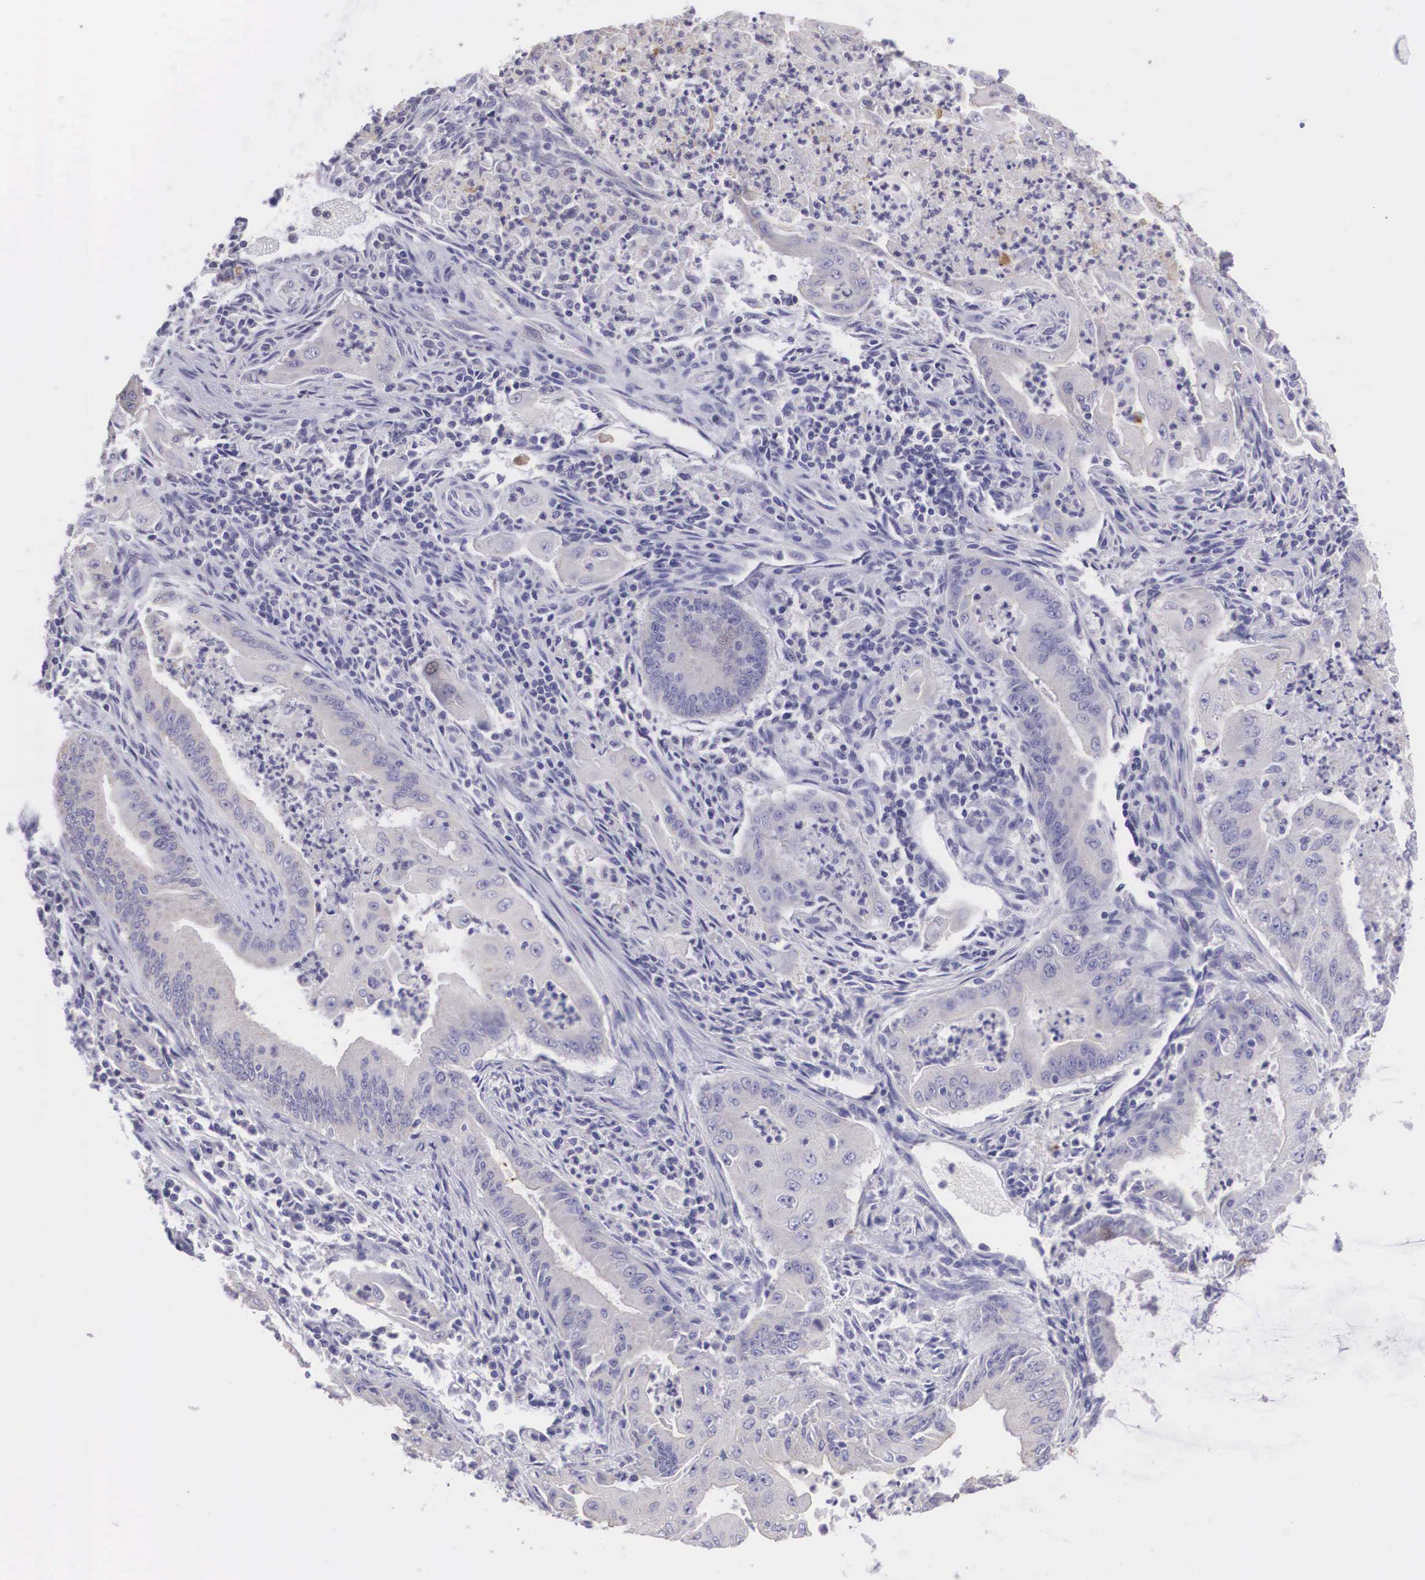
{"staining": {"intensity": "negative", "quantity": "none", "location": "none"}, "tissue": "endometrial cancer", "cell_type": "Tumor cells", "image_type": "cancer", "snomed": [{"axis": "morphology", "description": "Adenocarcinoma, NOS"}, {"axis": "topography", "description": "Endometrium"}], "caption": "Immunohistochemical staining of endometrial cancer (adenocarcinoma) reveals no significant expression in tumor cells. (Brightfield microscopy of DAB (3,3'-diaminobenzidine) immunohistochemistry (IHC) at high magnification).", "gene": "CLU", "patient": {"sex": "female", "age": 63}}